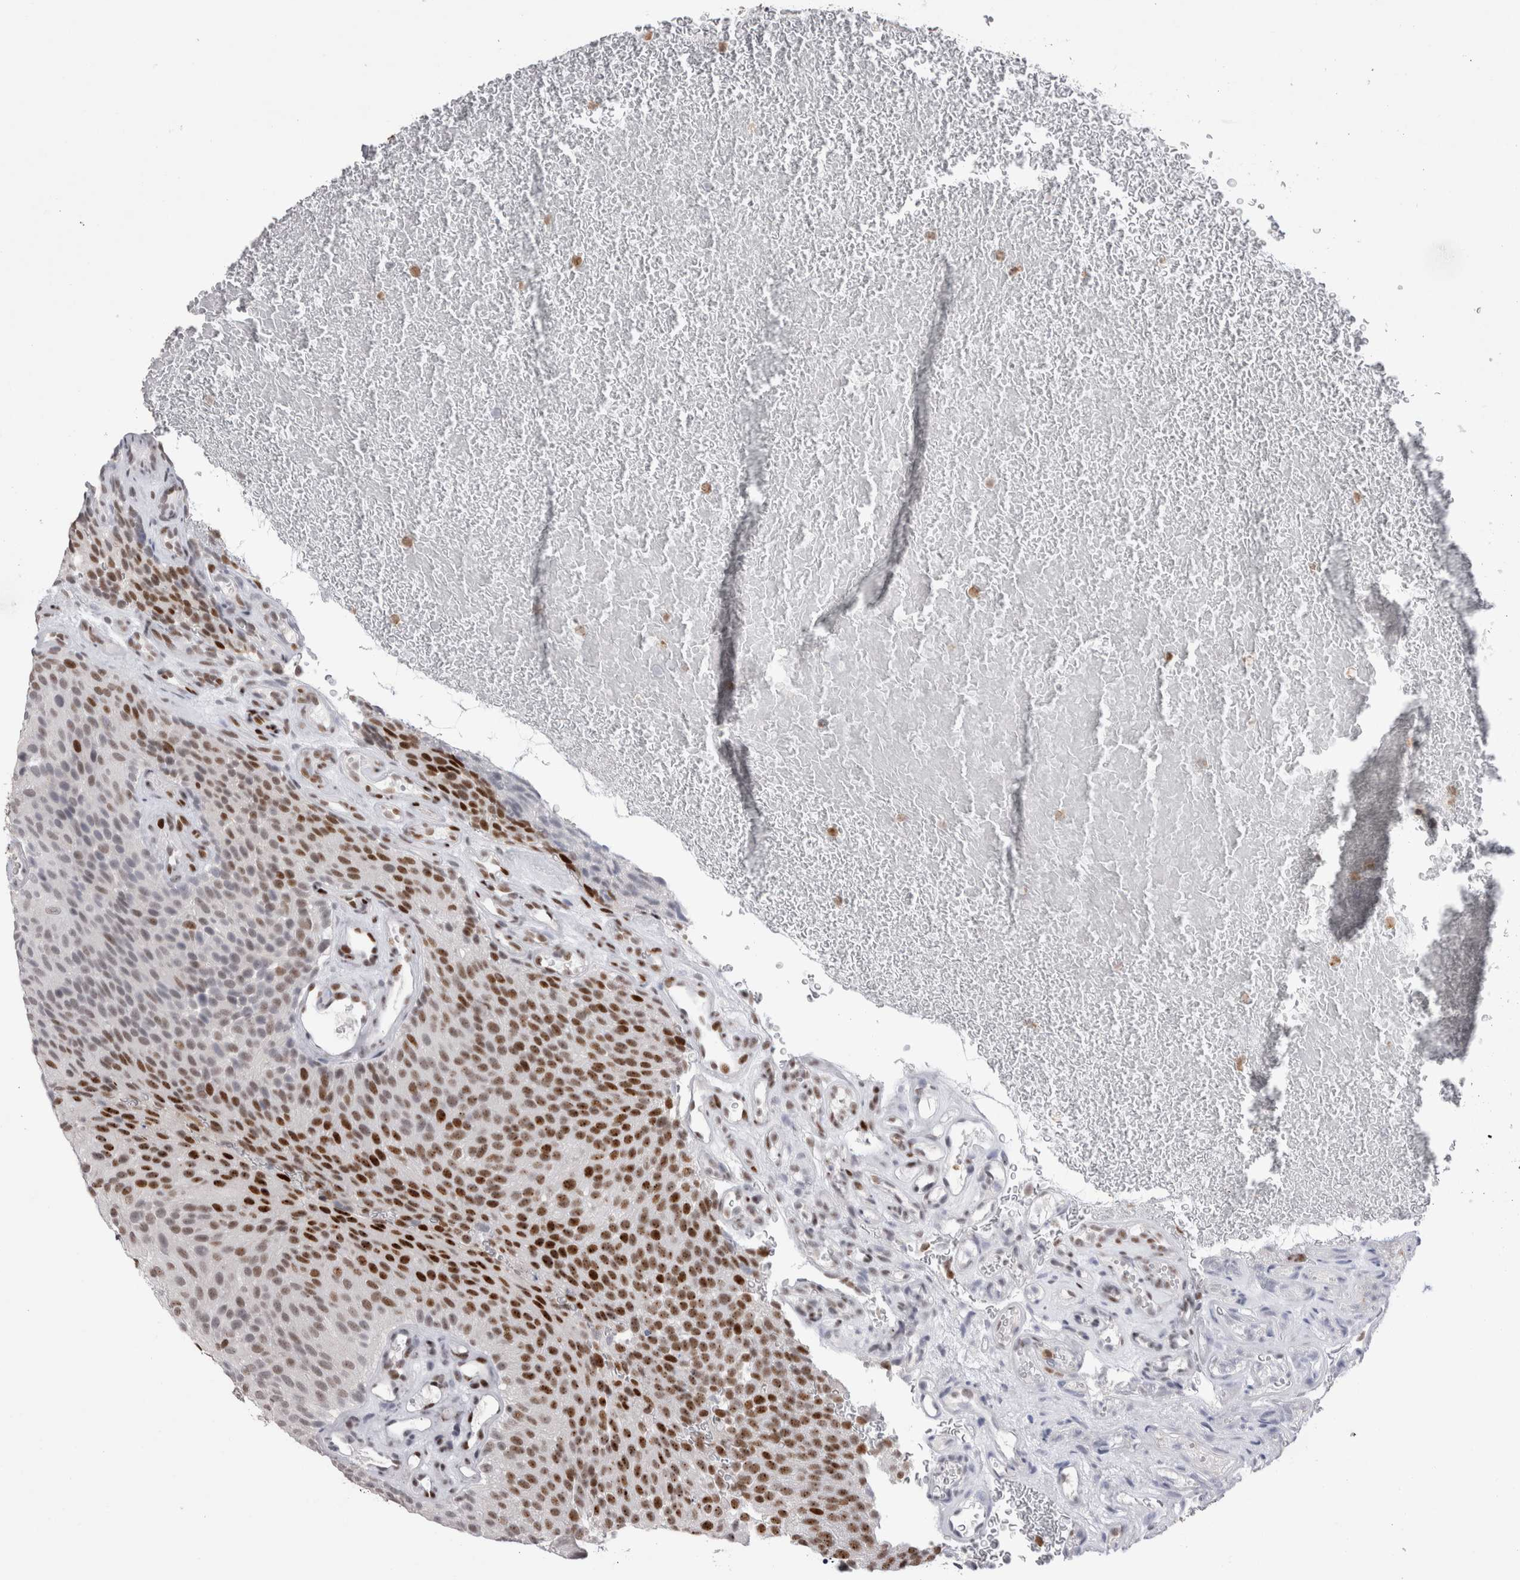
{"staining": {"intensity": "strong", "quantity": ">75%", "location": "nuclear"}, "tissue": "urothelial cancer", "cell_type": "Tumor cells", "image_type": "cancer", "snomed": [{"axis": "morphology", "description": "Urothelial carcinoma, Low grade"}, {"axis": "topography", "description": "Urinary bladder"}], "caption": "Protein staining displays strong nuclear positivity in about >75% of tumor cells in urothelial cancer. The staining is performed using DAB brown chromogen to label protein expression. The nuclei are counter-stained blue using hematoxylin.", "gene": "RBM6", "patient": {"sex": "male", "age": 78}}